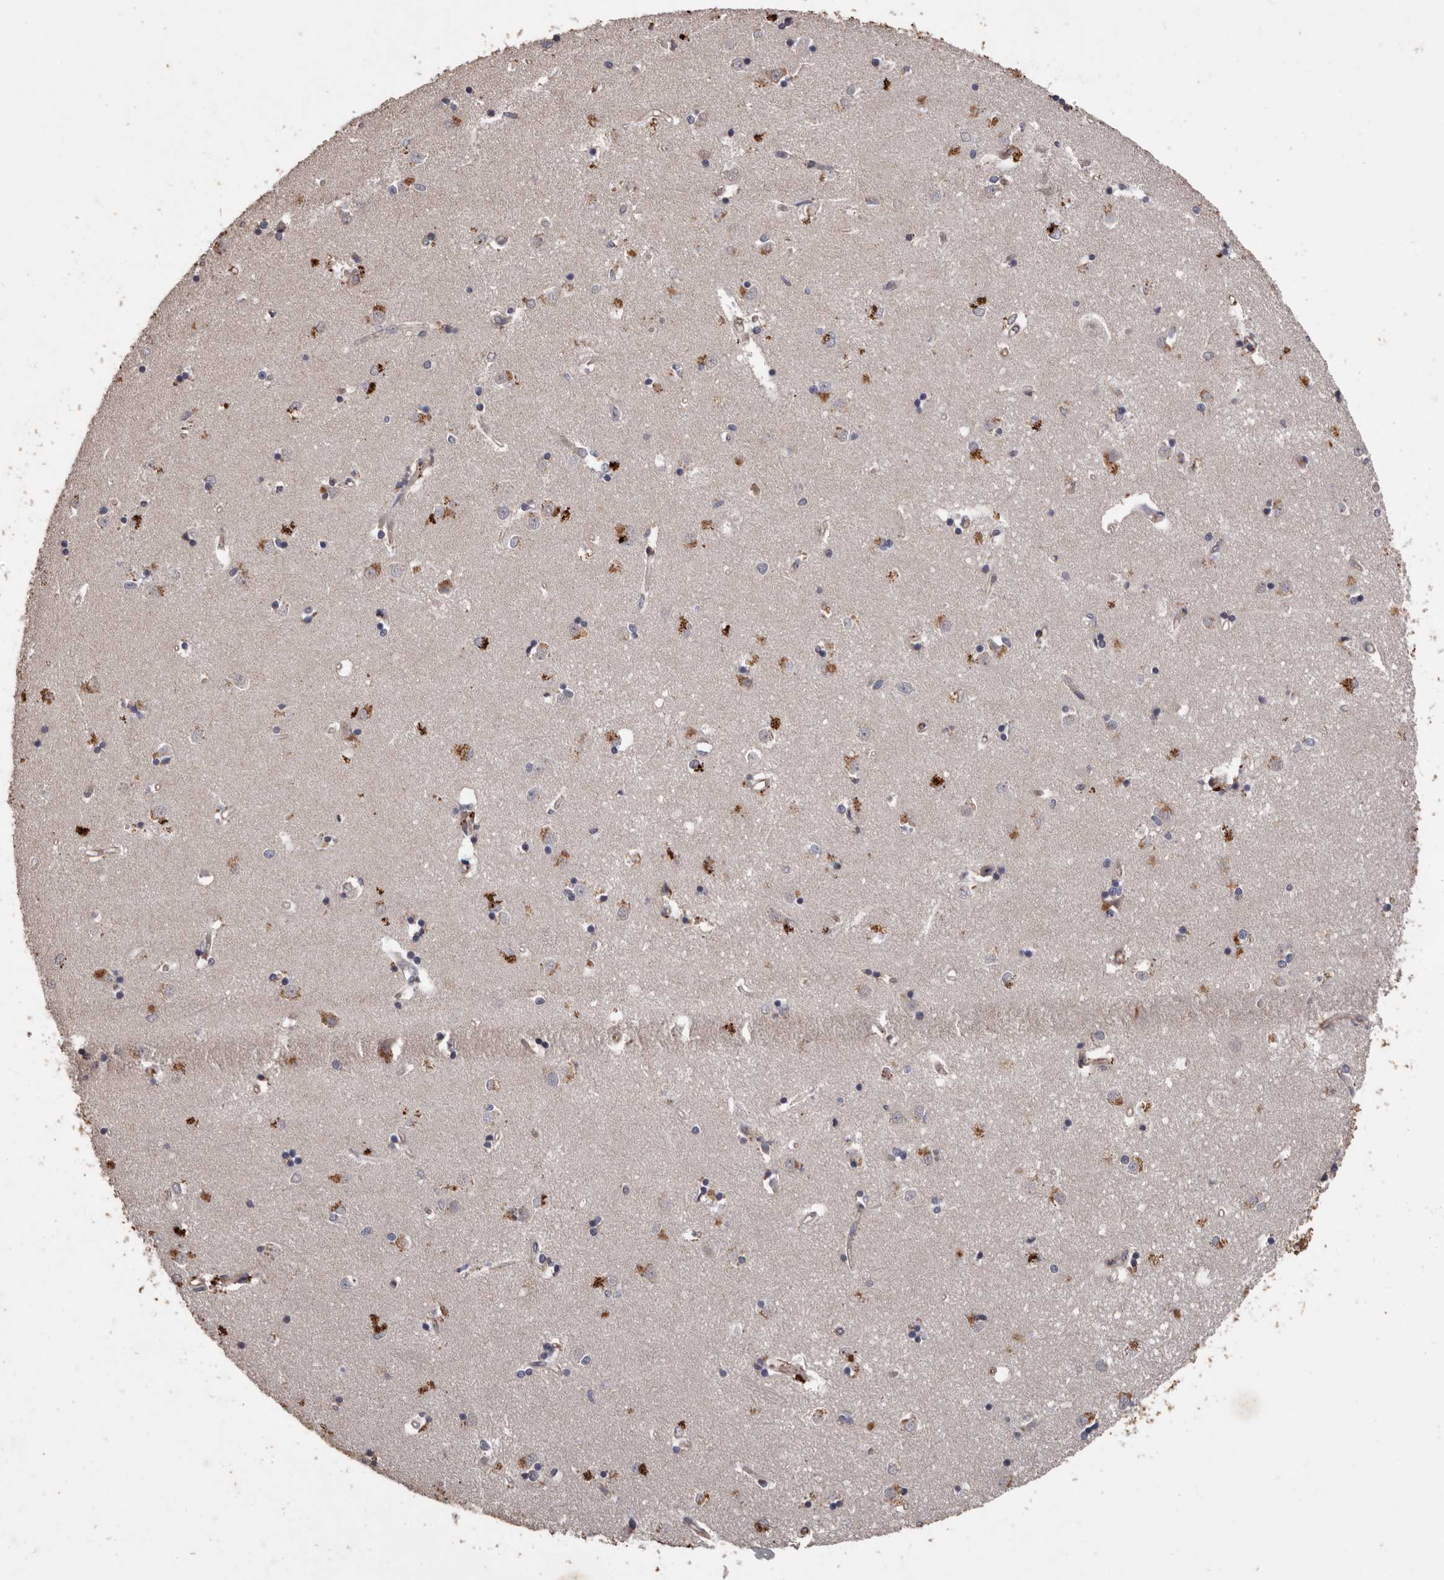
{"staining": {"intensity": "moderate", "quantity": "<25%", "location": "cytoplasmic/membranous"}, "tissue": "caudate", "cell_type": "Glial cells", "image_type": "normal", "snomed": [{"axis": "morphology", "description": "Normal tissue, NOS"}, {"axis": "topography", "description": "Lateral ventricle wall"}], "caption": "High-power microscopy captured an IHC histopathology image of normal caudate, revealing moderate cytoplasmic/membranous expression in approximately <25% of glial cells.", "gene": "BRAT1", "patient": {"sex": "male", "age": 45}}